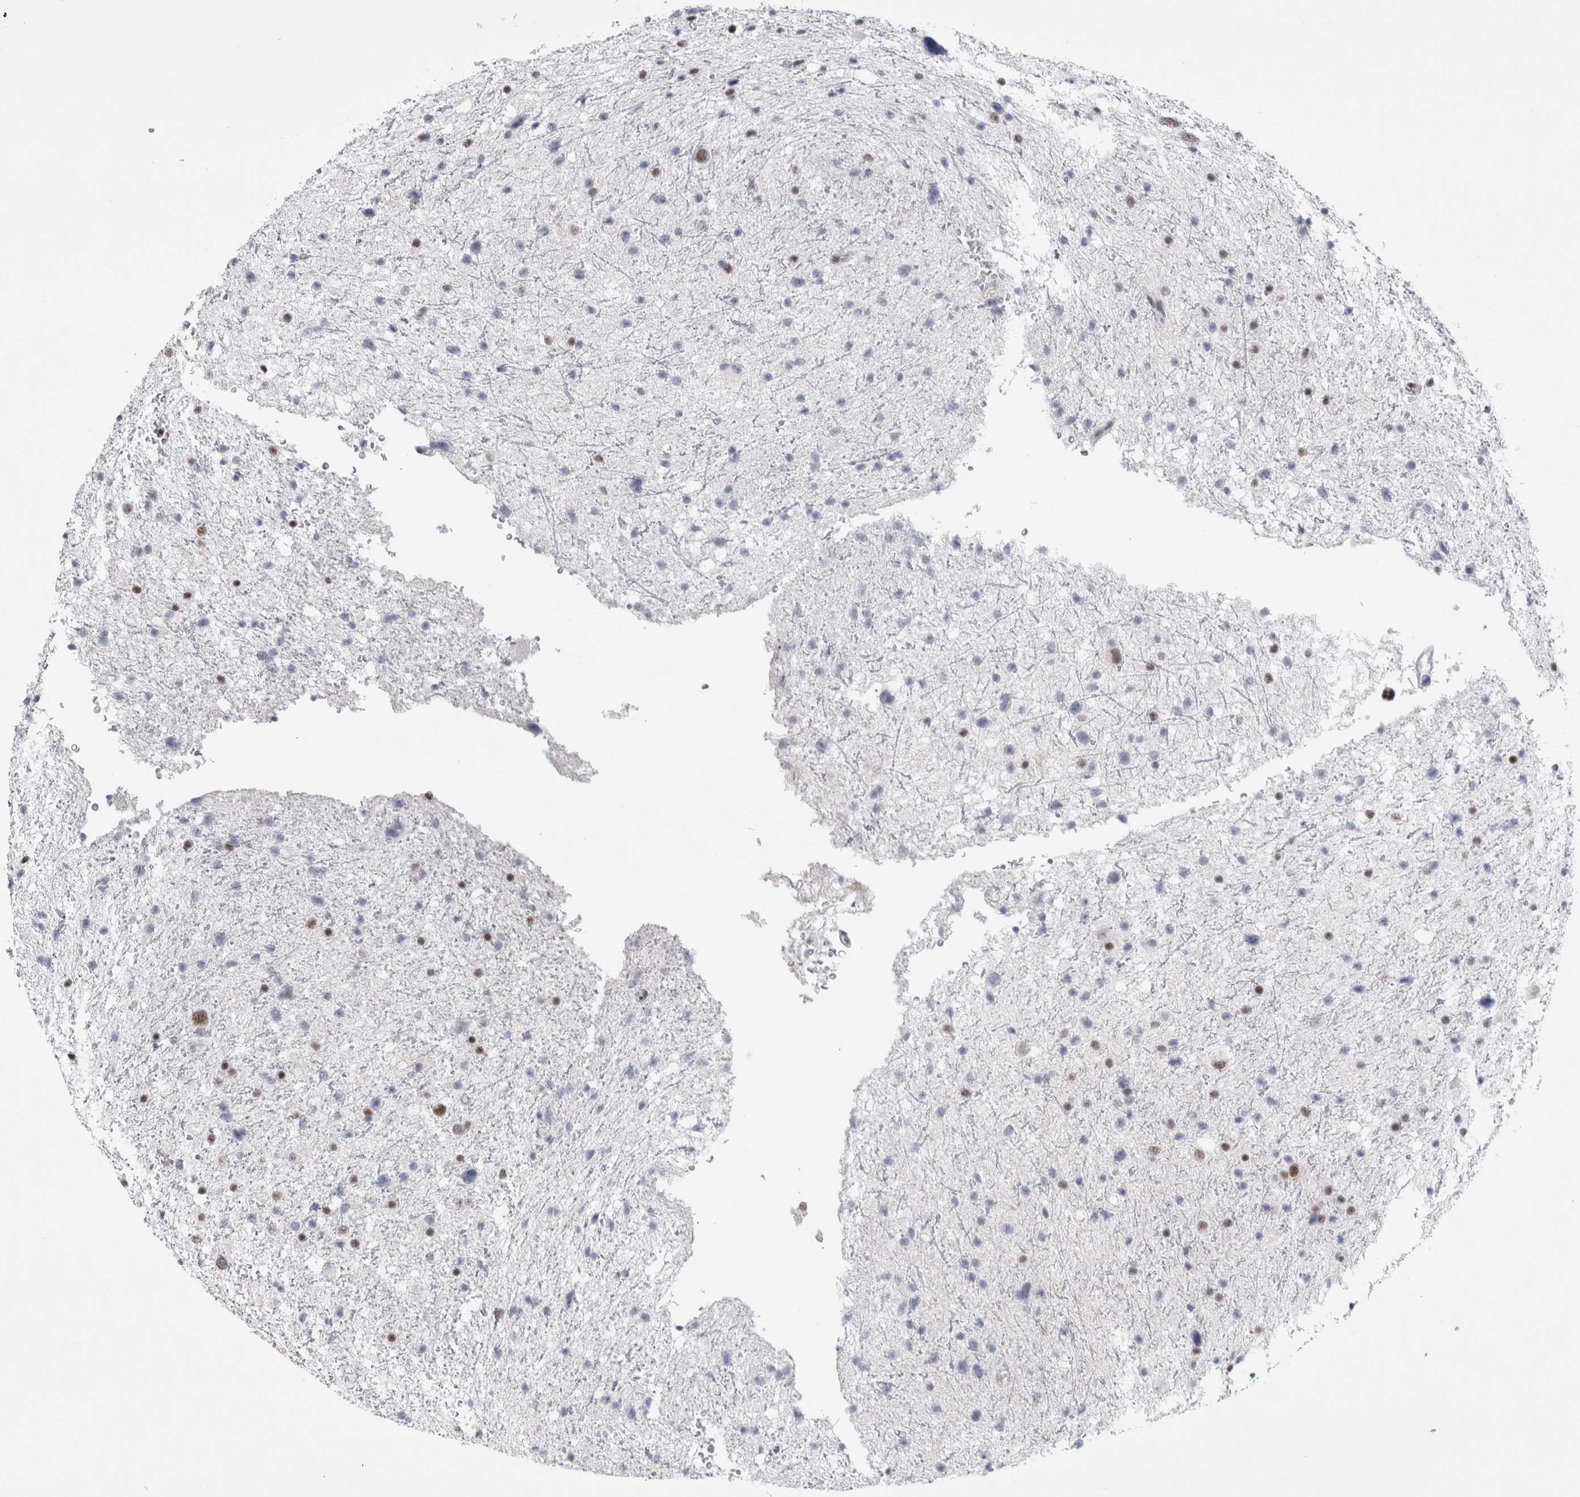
{"staining": {"intensity": "moderate", "quantity": "25%-75%", "location": "nuclear"}, "tissue": "glioma", "cell_type": "Tumor cells", "image_type": "cancer", "snomed": [{"axis": "morphology", "description": "Glioma, malignant, Low grade"}, {"axis": "topography", "description": "Brain"}], "caption": "A medium amount of moderate nuclear staining is seen in about 25%-75% of tumor cells in low-grade glioma (malignant) tissue.", "gene": "API5", "patient": {"sex": "female", "age": 37}}